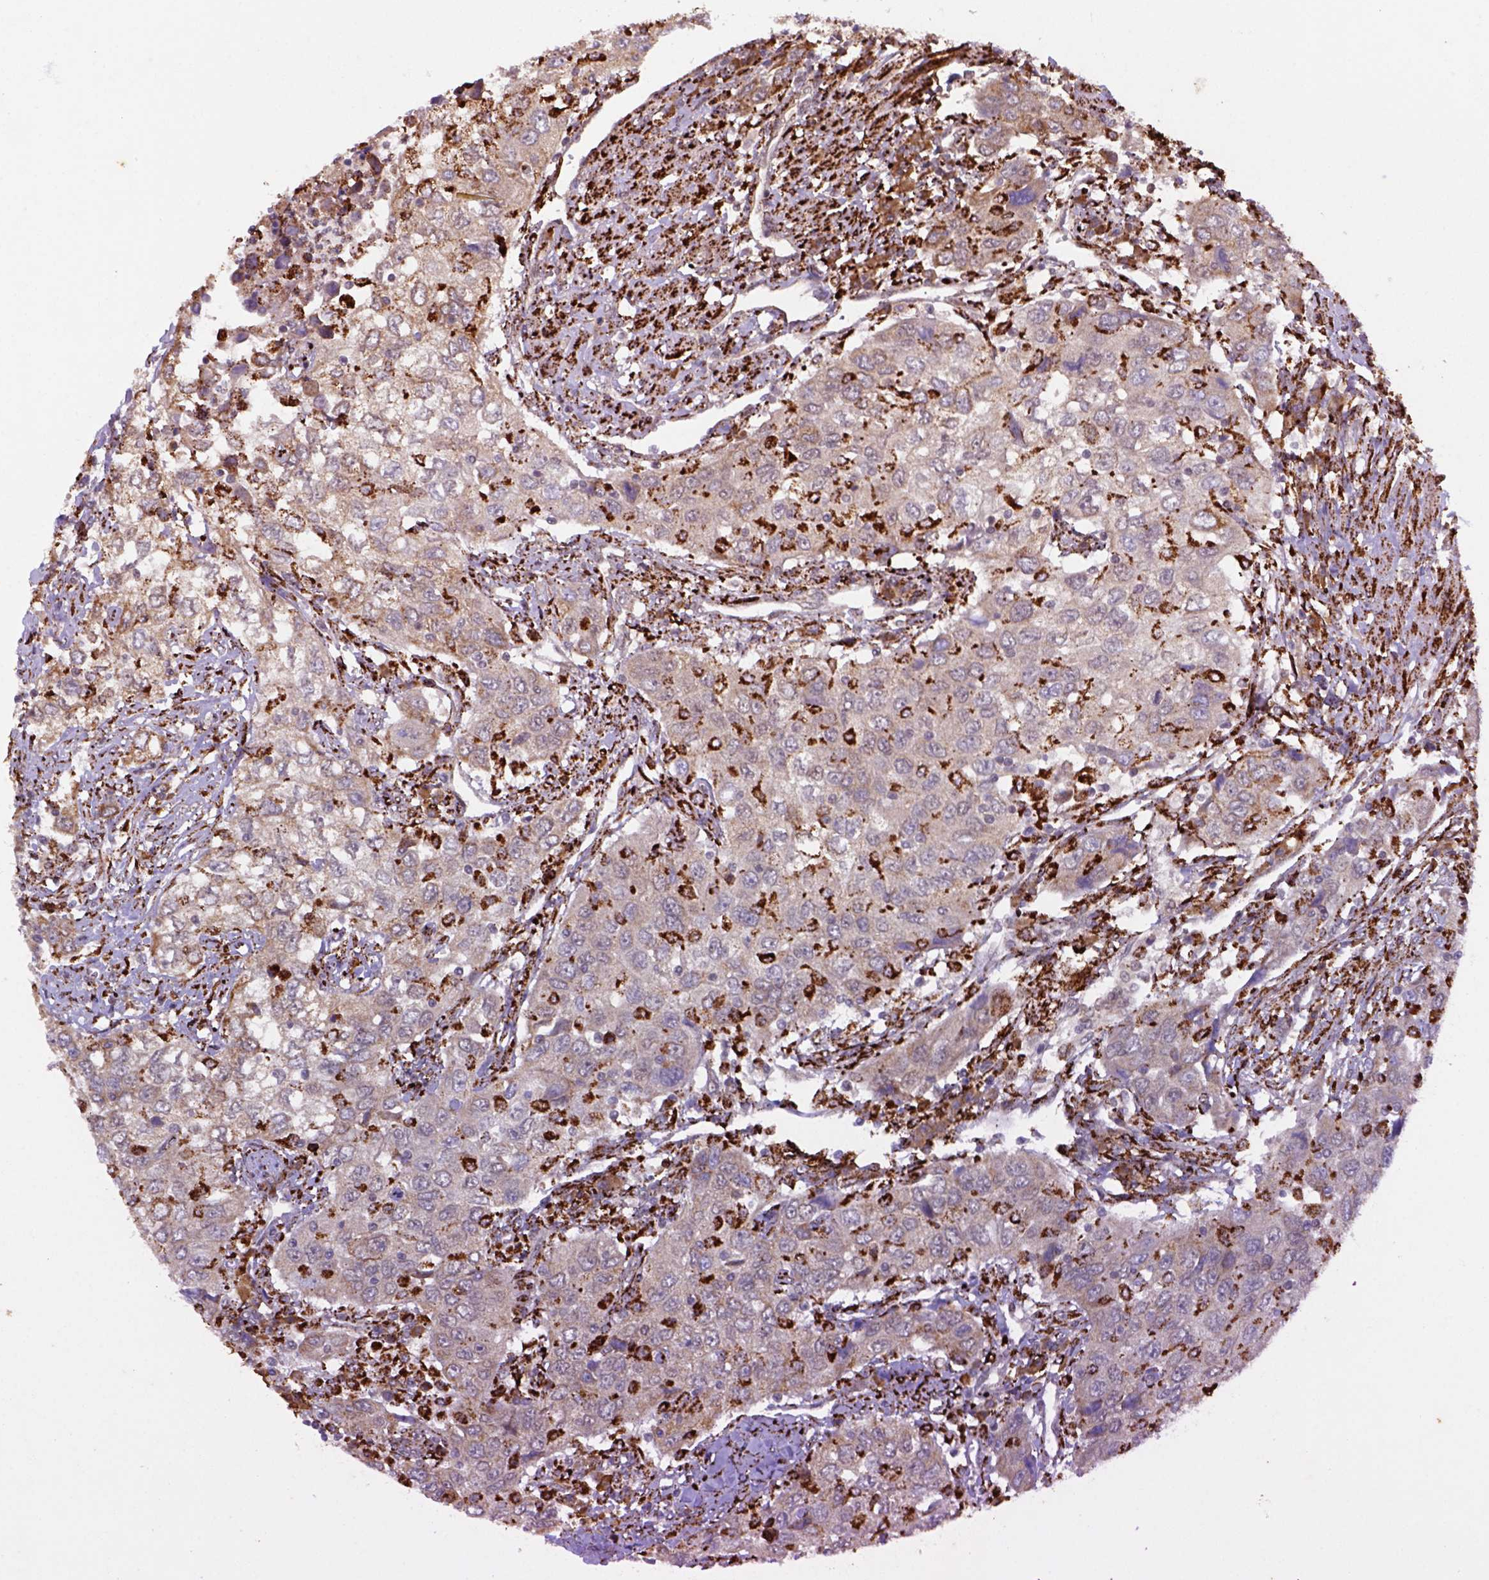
{"staining": {"intensity": "moderate", "quantity": "<25%", "location": "cytoplasmic/membranous"}, "tissue": "urothelial cancer", "cell_type": "Tumor cells", "image_type": "cancer", "snomed": [{"axis": "morphology", "description": "Urothelial carcinoma, High grade"}, {"axis": "topography", "description": "Urinary bladder"}], "caption": "Immunohistochemistry of human urothelial cancer demonstrates low levels of moderate cytoplasmic/membranous staining in approximately <25% of tumor cells.", "gene": "FZD7", "patient": {"sex": "male", "age": 76}}